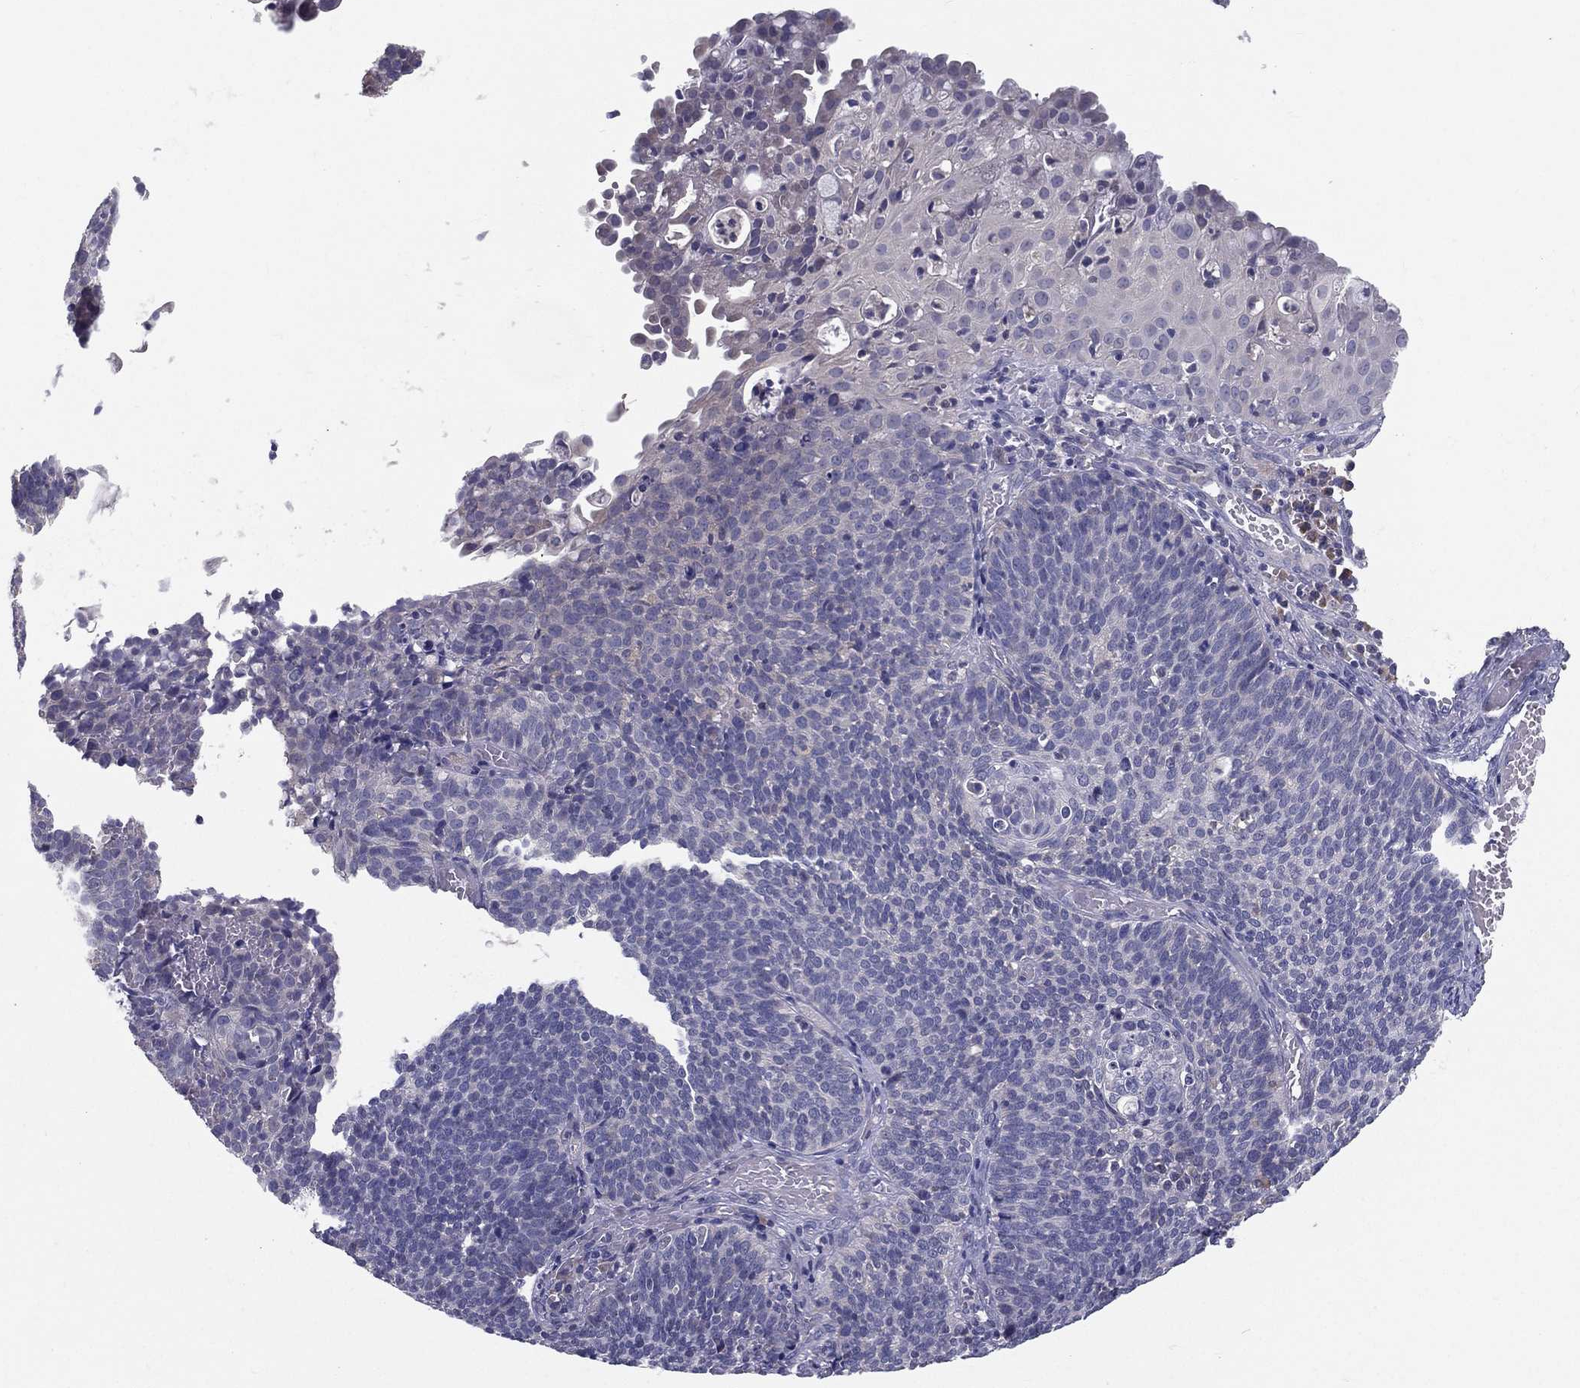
{"staining": {"intensity": "negative", "quantity": "none", "location": "none"}, "tissue": "cervical cancer", "cell_type": "Tumor cells", "image_type": "cancer", "snomed": [{"axis": "morphology", "description": "Normal tissue, NOS"}, {"axis": "morphology", "description": "Squamous cell carcinoma, NOS"}, {"axis": "topography", "description": "Cervix"}], "caption": "High power microscopy image of an immunohistochemistry (IHC) photomicrograph of squamous cell carcinoma (cervical), revealing no significant expression in tumor cells. (DAB immunohistochemistry (IHC), high magnification).", "gene": "PCSK1", "patient": {"sex": "female", "age": 39}}